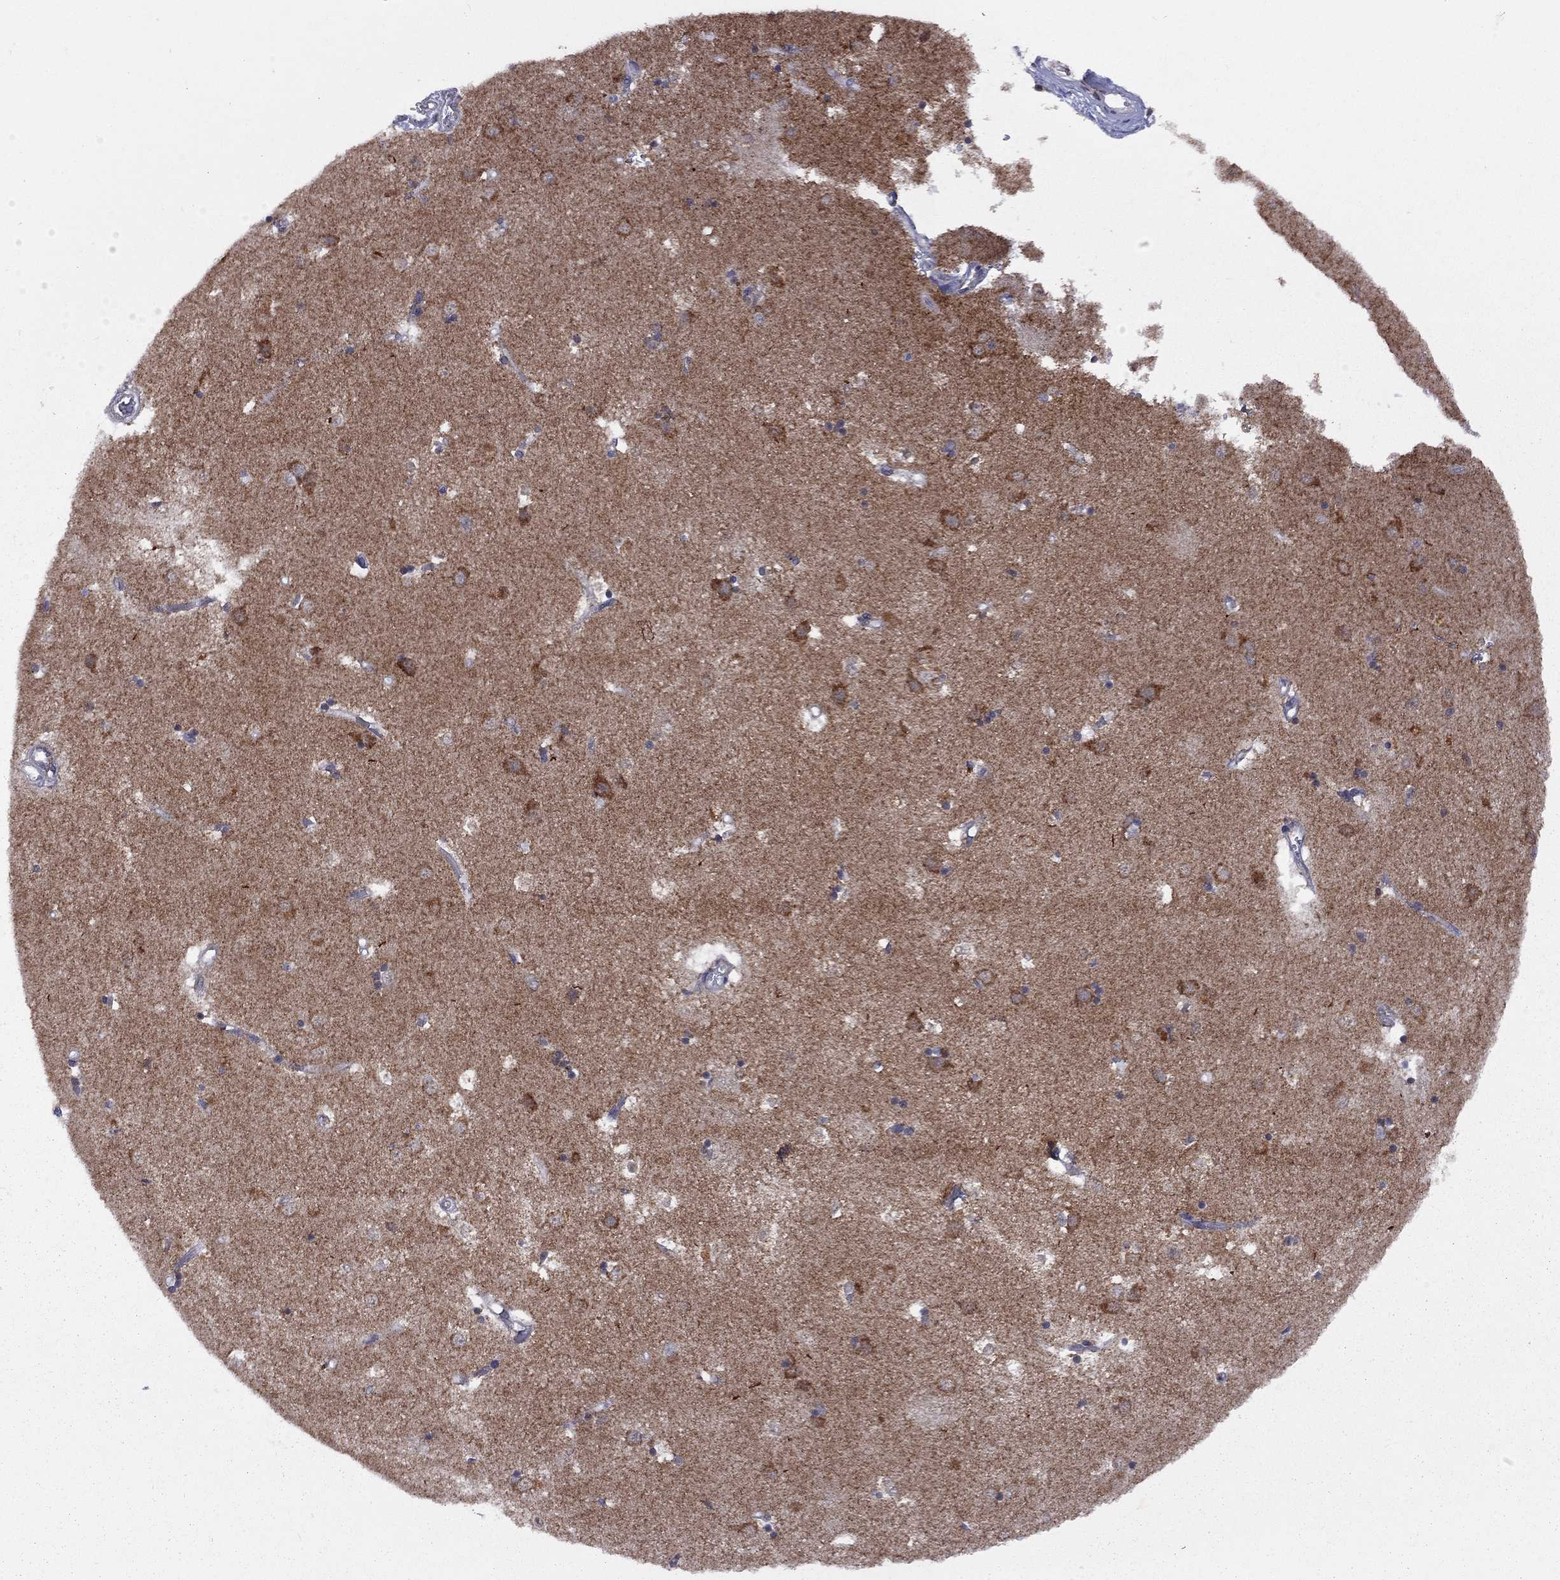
{"staining": {"intensity": "negative", "quantity": "none", "location": "none"}, "tissue": "caudate", "cell_type": "Glial cells", "image_type": "normal", "snomed": [{"axis": "morphology", "description": "Normal tissue, NOS"}, {"axis": "topography", "description": "Lateral ventricle wall"}], "caption": "High power microscopy histopathology image of an immunohistochemistry (IHC) image of benign caudate, revealing no significant staining in glial cells.", "gene": "NDUFB1", "patient": {"sex": "male", "age": 54}}